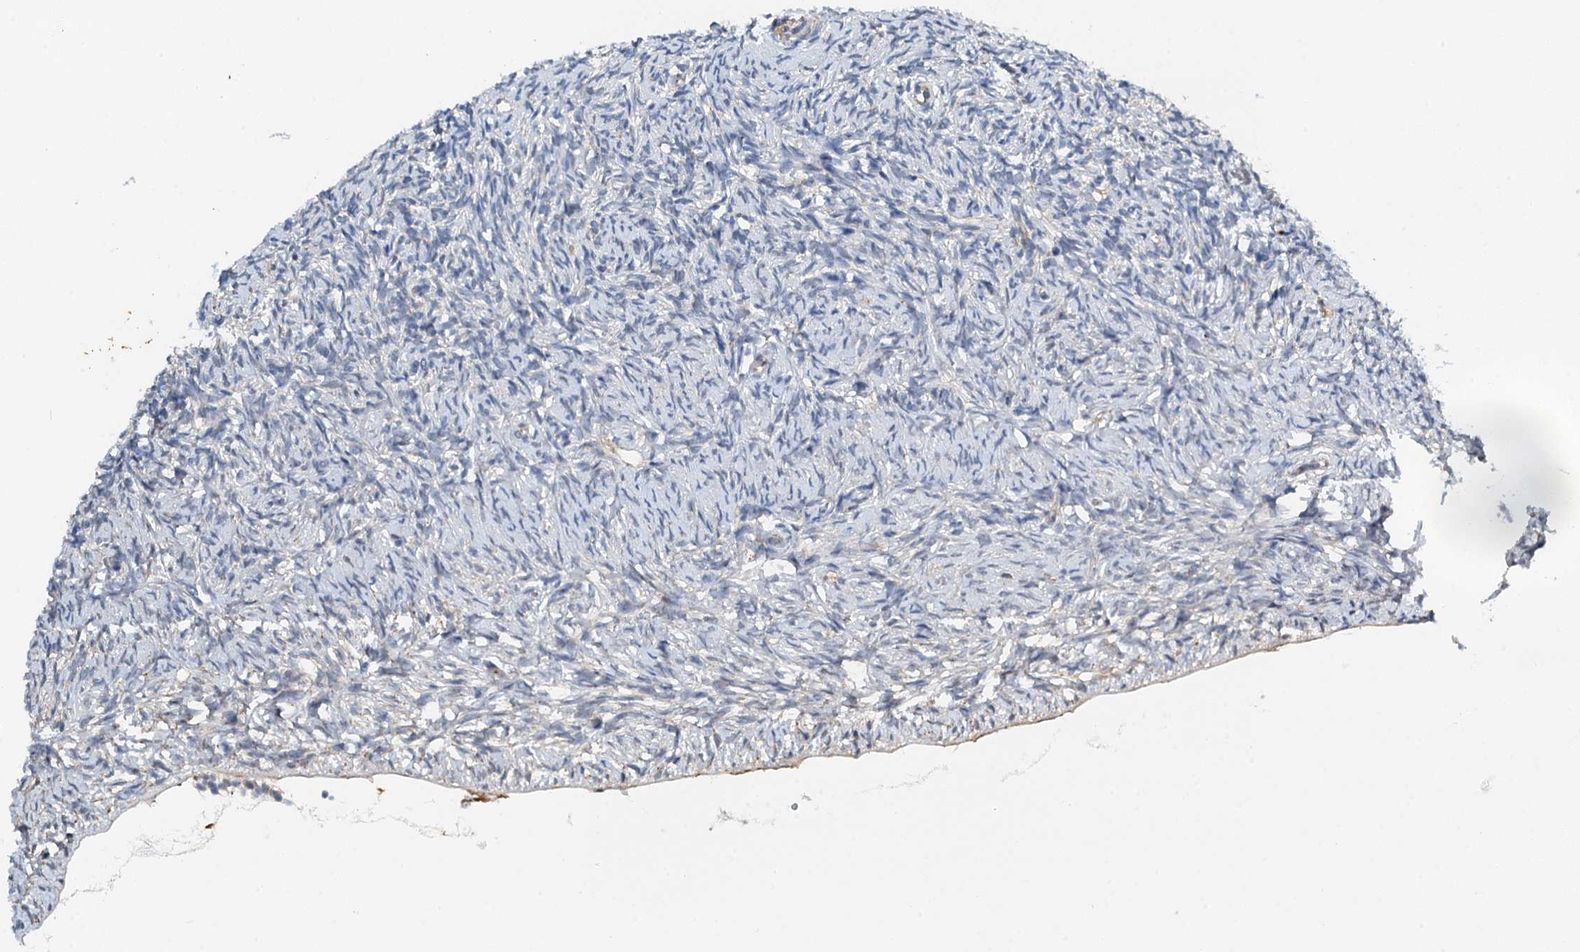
{"staining": {"intensity": "negative", "quantity": "none", "location": "none"}, "tissue": "ovary", "cell_type": "Ovarian stroma cells", "image_type": "normal", "snomed": [{"axis": "morphology", "description": "Normal tissue, NOS"}, {"axis": "topography", "description": "Ovary"}], "caption": "Immunohistochemistry (IHC) of normal ovary exhibits no positivity in ovarian stroma cells.", "gene": "ZNF606", "patient": {"sex": "female", "age": 51}}